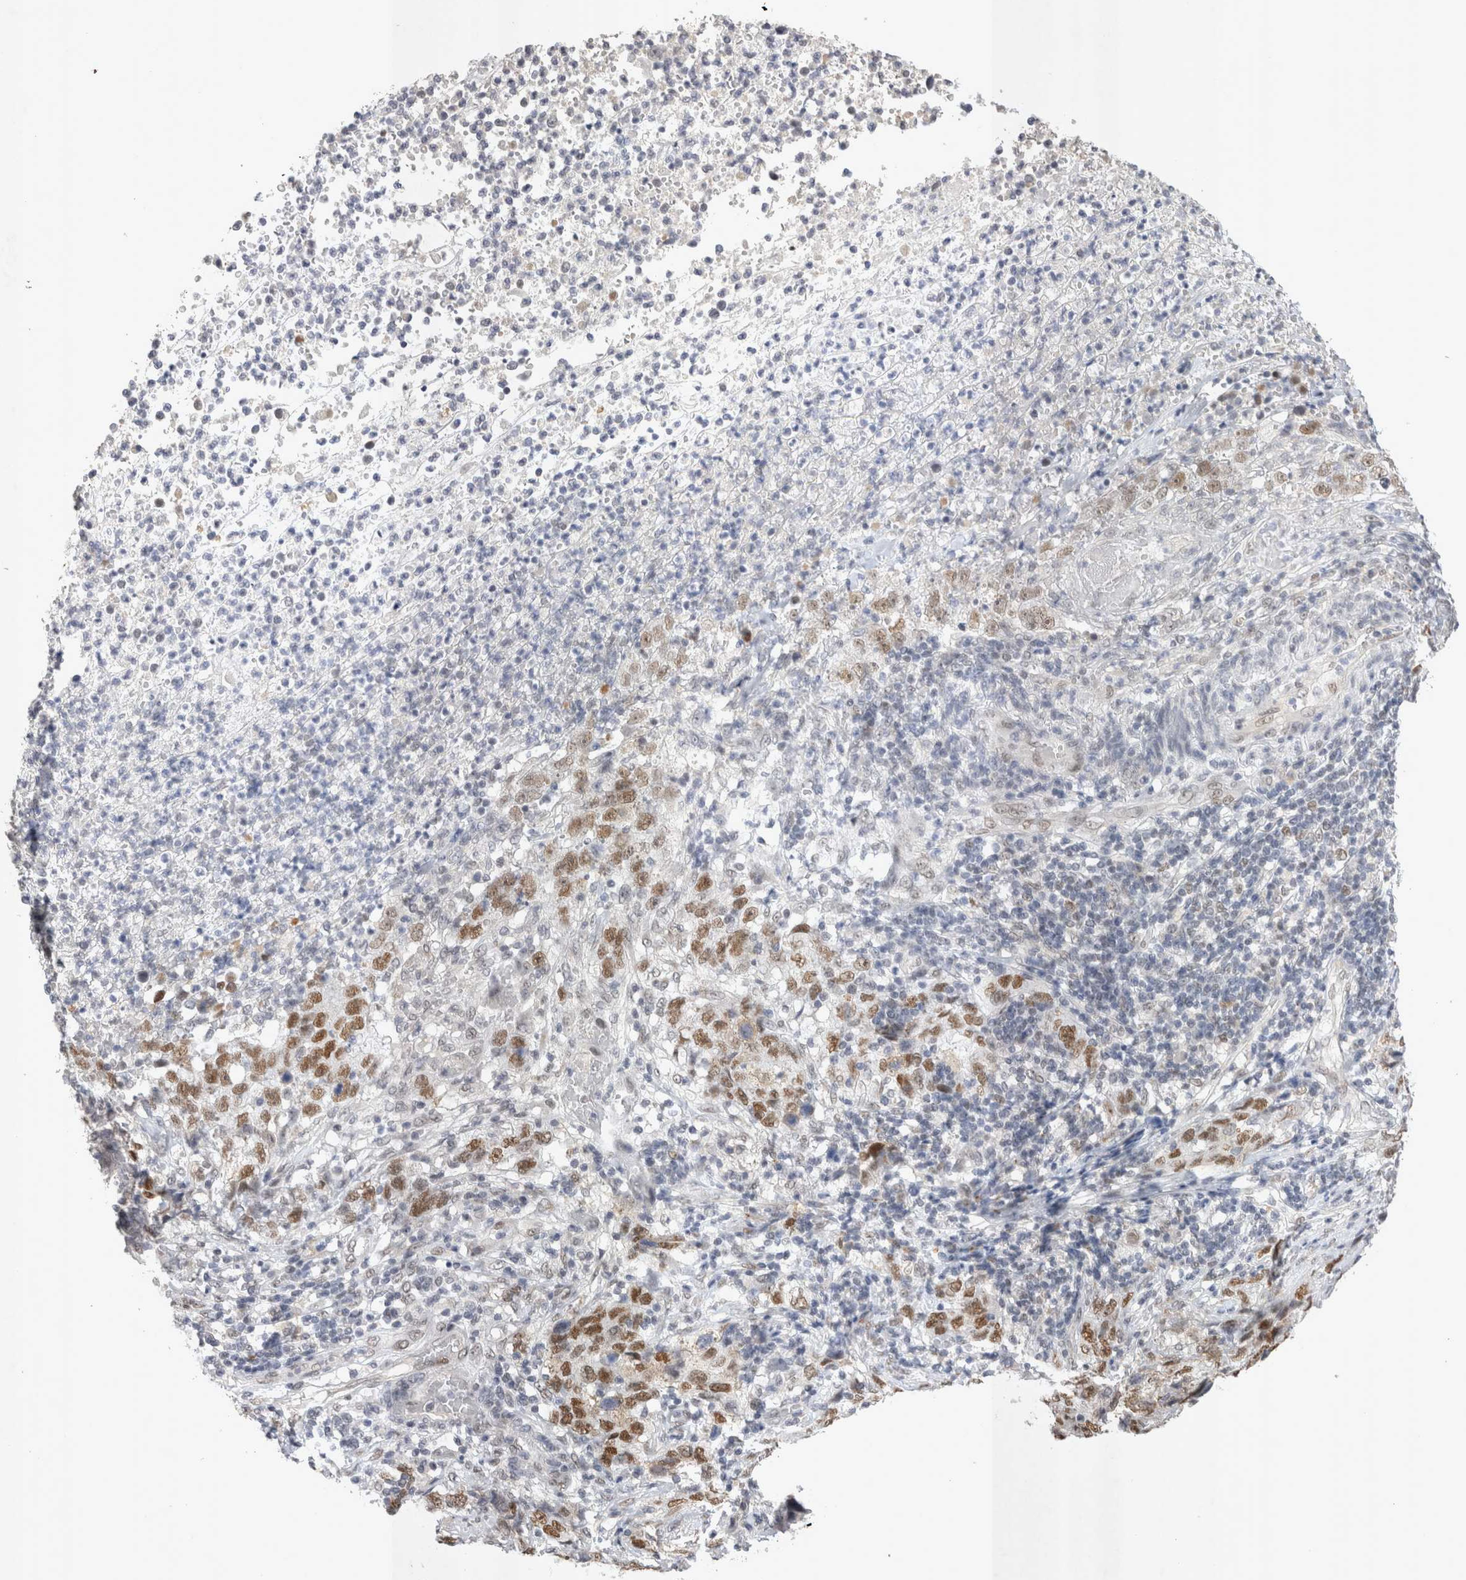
{"staining": {"intensity": "moderate", "quantity": ">75%", "location": "nuclear"}, "tissue": "stomach cancer", "cell_type": "Tumor cells", "image_type": "cancer", "snomed": [{"axis": "morphology", "description": "Adenocarcinoma, NOS"}, {"axis": "topography", "description": "Stomach"}], "caption": "Immunohistochemical staining of adenocarcinoma (stomach) exhibits medium levels of moderate nuclear protein positivity in about >75% of tumor cells.", "gene": "RECQL4", "patient": {"sex": "male", "age": 48}}